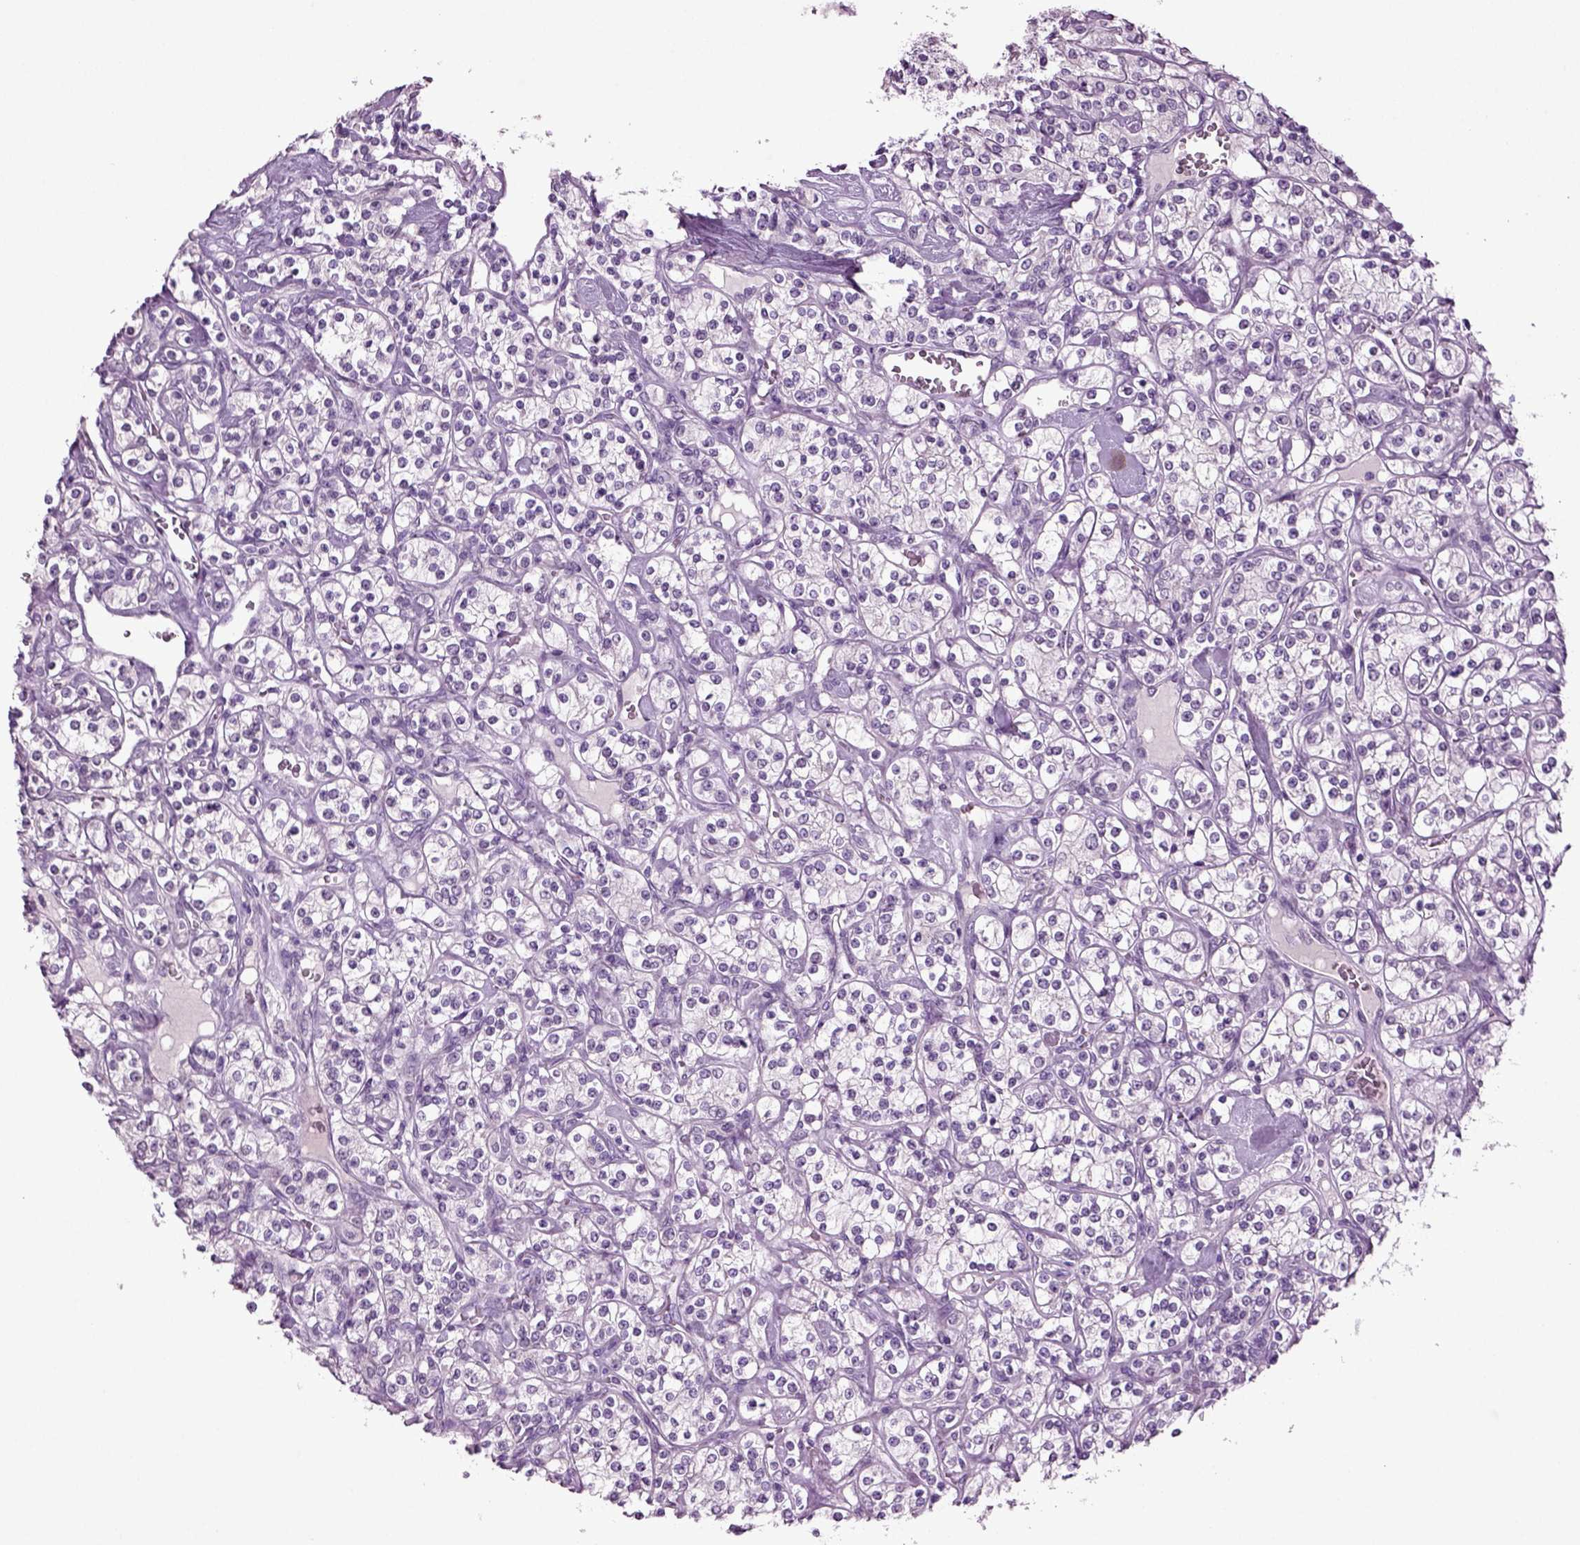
{"staining": {"intensity": "negative", "quantity": "none", "location": "none"}, "tissue": "renal cancer", "cell_type": "Tumor cells", "image_type": "cancer", "snomed": [{"axis": "morphology", "description": "Adenocarcinoma, NOS"}, {"axis": "topography", "description": "Kidney"}], "caption": "Immunohistochemistry (IHC) photomicrograph of neoplastic tissue: human renal adenocarcinoma stained with DAB demonstrates no significant protein staining in tumor cells.", "gene": "SLC17A6", "patient": {"sex": "male", "age": 77}}